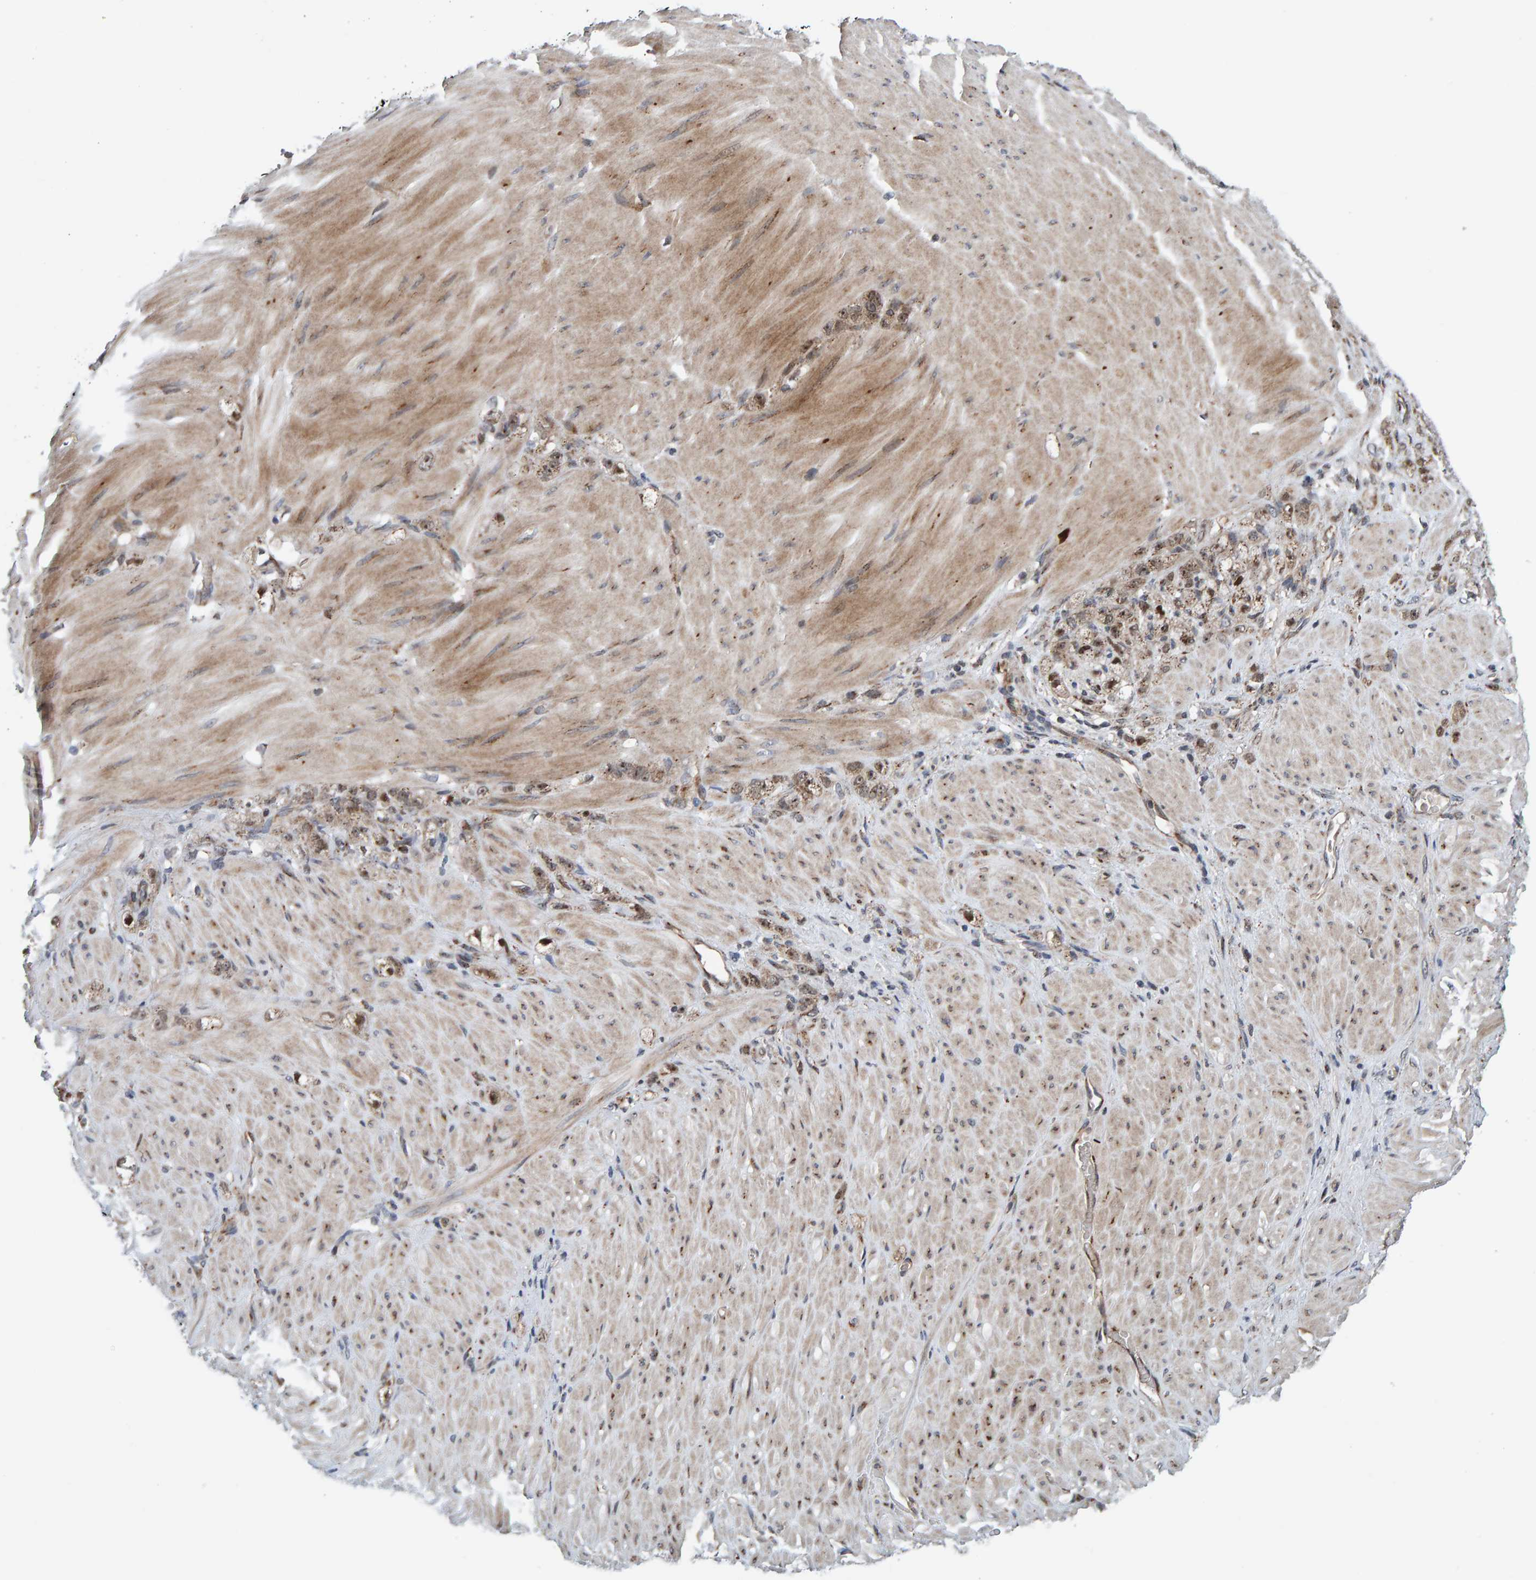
{"staining": {"intensity": "weak", "quantity": ">75%", "location": "cytoplasmic/membranous,nuclear"}, "tissue": "stomach cancer", "cell_type": "Tumor cells", "image_type": "cancer", "snomed": [{"axis": "morphology", "description": "Normal tissue, NOS"}, {"axis": "morphology", "description": "Adenocarcinoma, NOS"}, {"axis": "topography", "description": "Stomach"}], "caption": "A brown stain shows weak cytoplasmic/membranous and nuclear positivity of a protein in human stomach adenocarcinoma tumor cells. Using DAB (3,3'-diaminobenzidine) (brown) and hematoxylin (blue) stains, captured at high magnification using brightfield microscopy.", "gene": "CCDC25", "patient": {"sex": "male", "age": 82}}